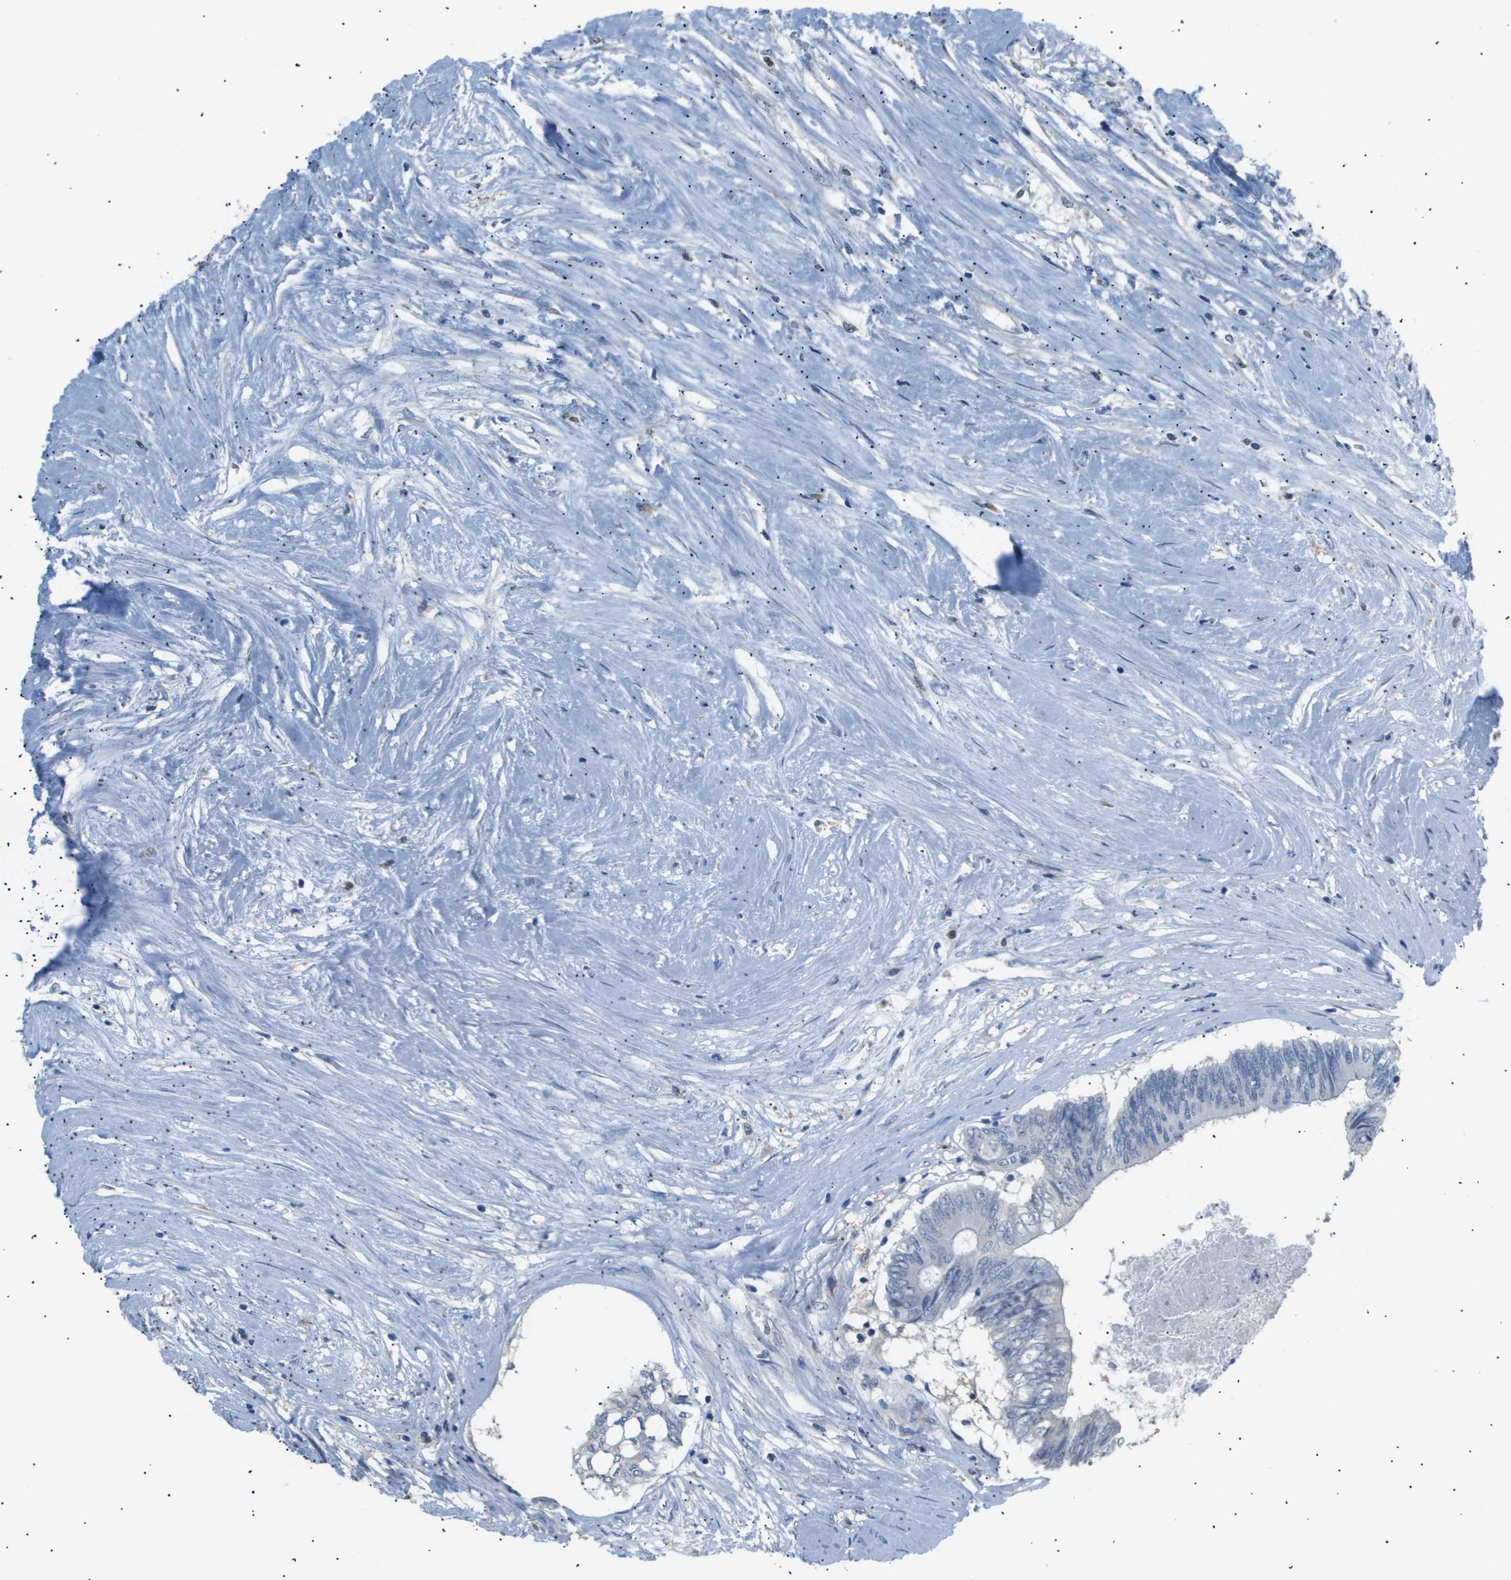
{"staining": {"intensity": "negative", "quantity": "none", "location": "none"}, "tissue": "colorectal cancer", "cell_type": "Tumor cells", "image_type": "cancer", "snomed": [{"axis": "morphology", "description": "Adenocarcinoma, NOS"}, {"axis": "topography", "description": "Rectum"}], "caption": "An immunohistochemistry image of colorectal cancer (adenocarcinoma) is shown. There is no staining in tumor cells of colorectal cancer (adenocarcinoma). (DAB (3,3'-diaminobenzidine) immunohistochemistry (IHC) visualized using brightfield microscopy, high magnification).", "gene": "AKR1A1", "patient": {"sex": "male", "age": 63}}